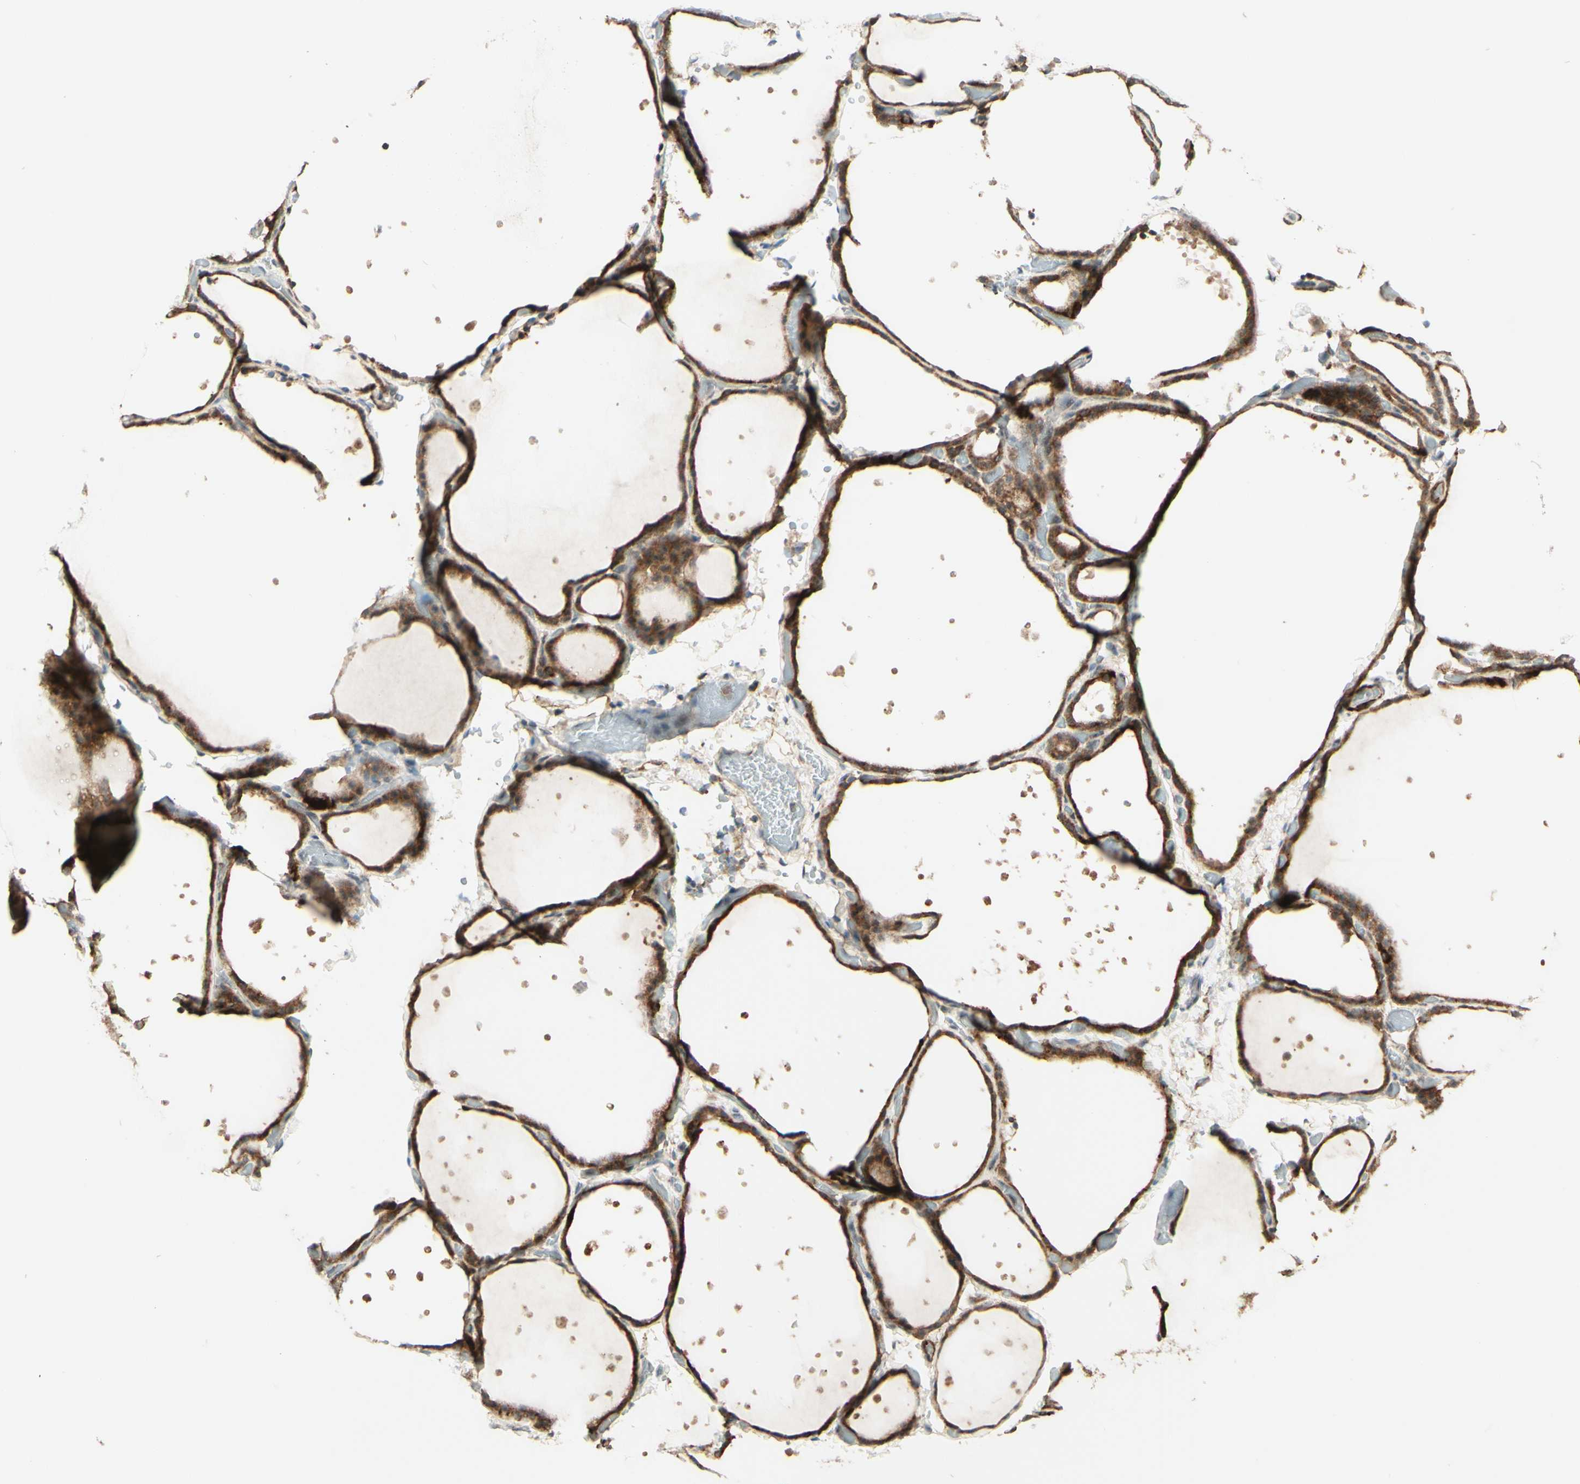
{"staining": {"intensity": "strong", "quantity": ">75%", "location": "cytoplasmic/membranous"}, "tissue": "thyroid gland", "cell_type": "Glandular cells", "image_type": "normal", "snomed": [{"axis": "morphology", "description": "Normal tissue, NOS"}, {"axis": "topography", "description": "Thyroid gland"}], "caption": "Strong cytoplasmic/membranous protein staining is present in approximately >75% of glandular cells in thyroid gland. Using DAB (brown) and hematoxylin (blue) stains, captured at high magnification using brightfield microscopy.", "gene": "DHRS3", "patient": {"sex": "female", "age": 44}}